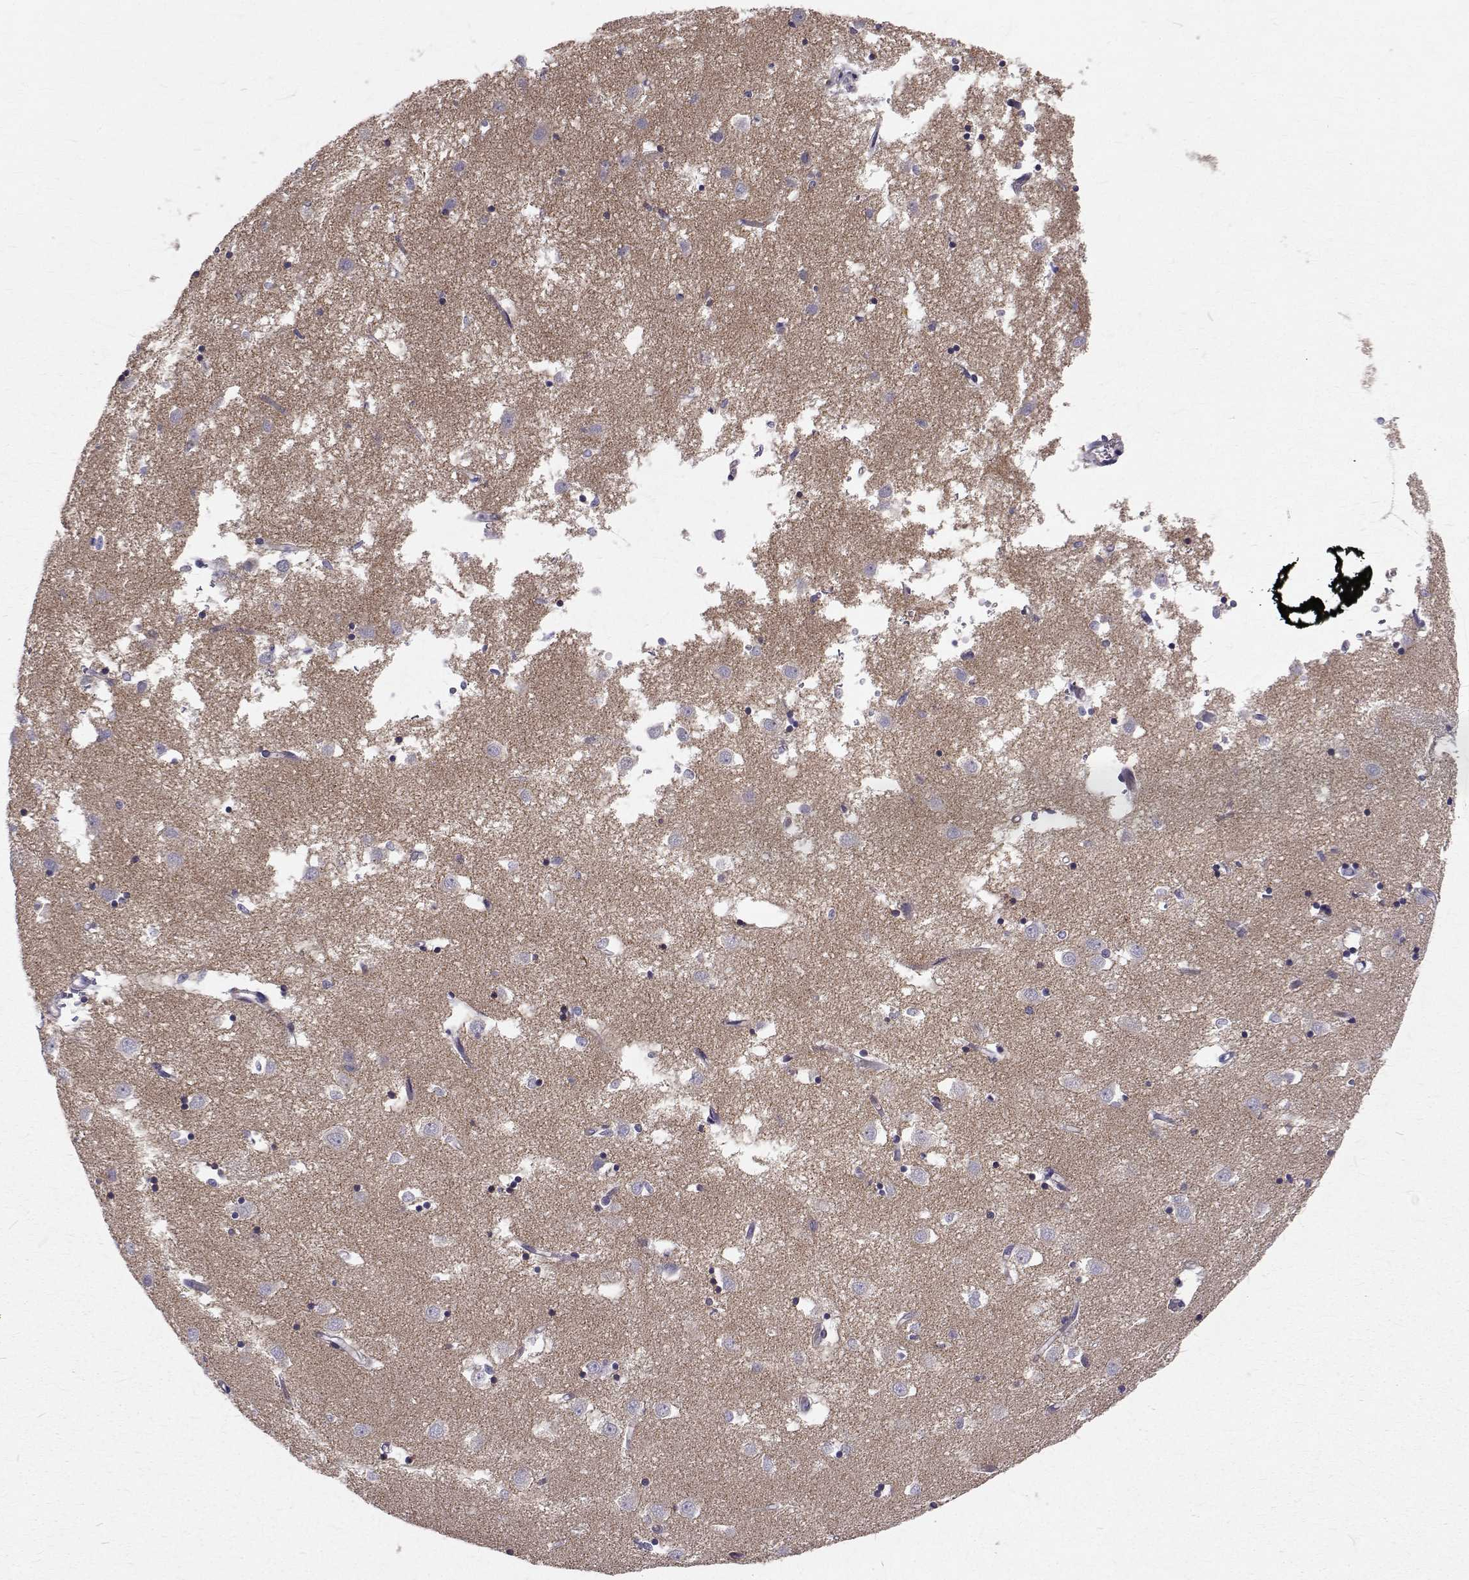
{"staining": {"intensity": "negative", "quantity": "none", "location": "none"}, "tissue": "caudate", "cell_type": "Glial cells", "image_type": "normal", "snomed": [{"axis": "morphology", "description": "Normal tissue, NOS"}, {"axis": "topography", "description": "Lateral ventricle wall"}], "caption": "The immunohistochemistry histopathology image has no significant staining in glial cells of caudate. Brightfield microscopy of immunohistochemistry stained with DAB (brown) and hematoxylin (blue), captured at high magnification.", "gene": "ARFGAP1", "patient": {"sex": "male", "age": 70}}